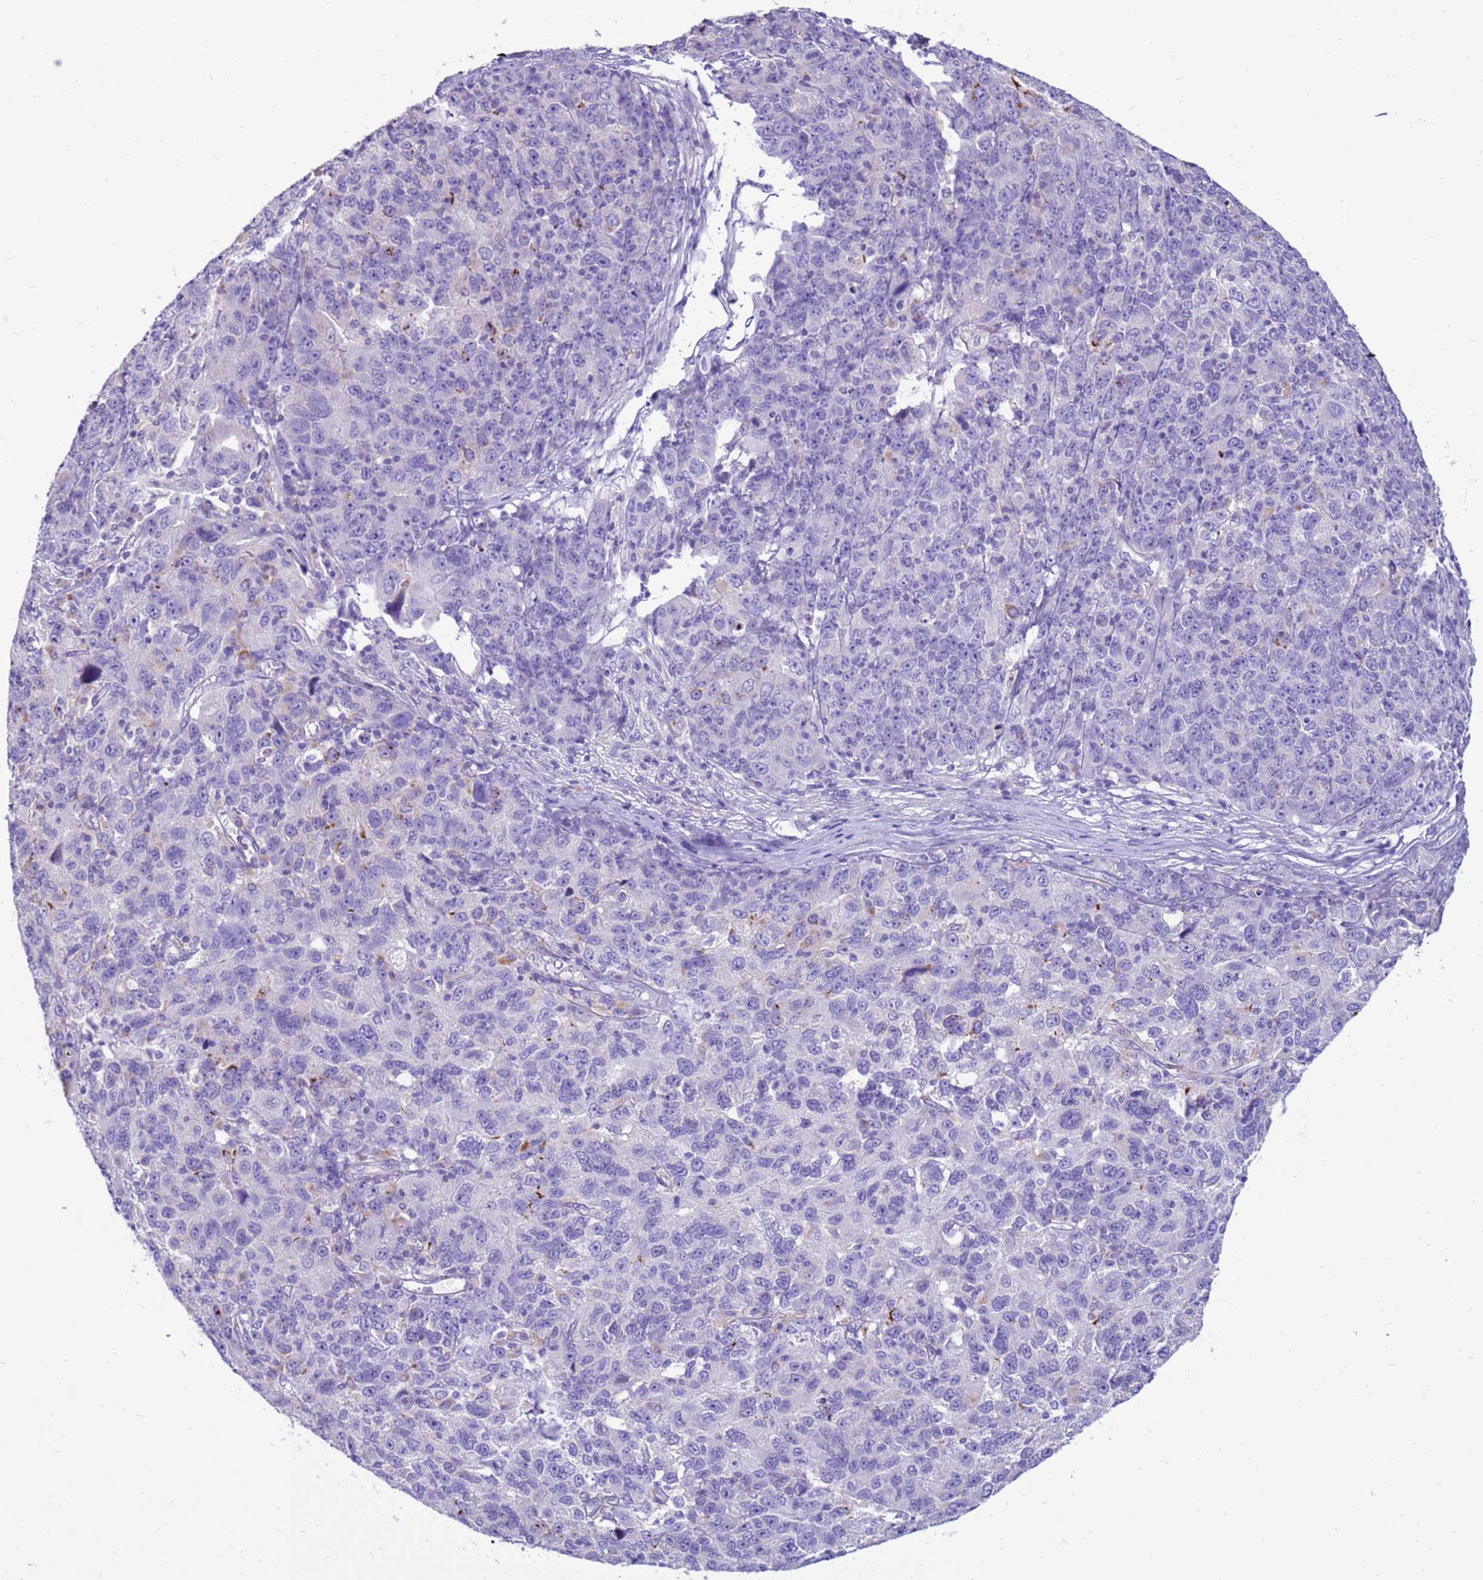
{"staining": {"intensity": "negative", "quantity": "none", "location": "none"}, "tissue": "ovarian cancer", "cell_type": "Tumor cells", "image_type": "cancer", "snomed": [{"axis": "morphology", "description": "Carcinoma, endometroid"}, {"axis": "topography", "description": "Ovary"}], "caption": "This image is of ovarian endometroid carcinoma stained with IHC to label a protein in brown with the nuclei are counter-stained blue. There is no staining in tumor cells.", "gene": "PDE10A", "patient": {"sex": "female", "age": 42}}